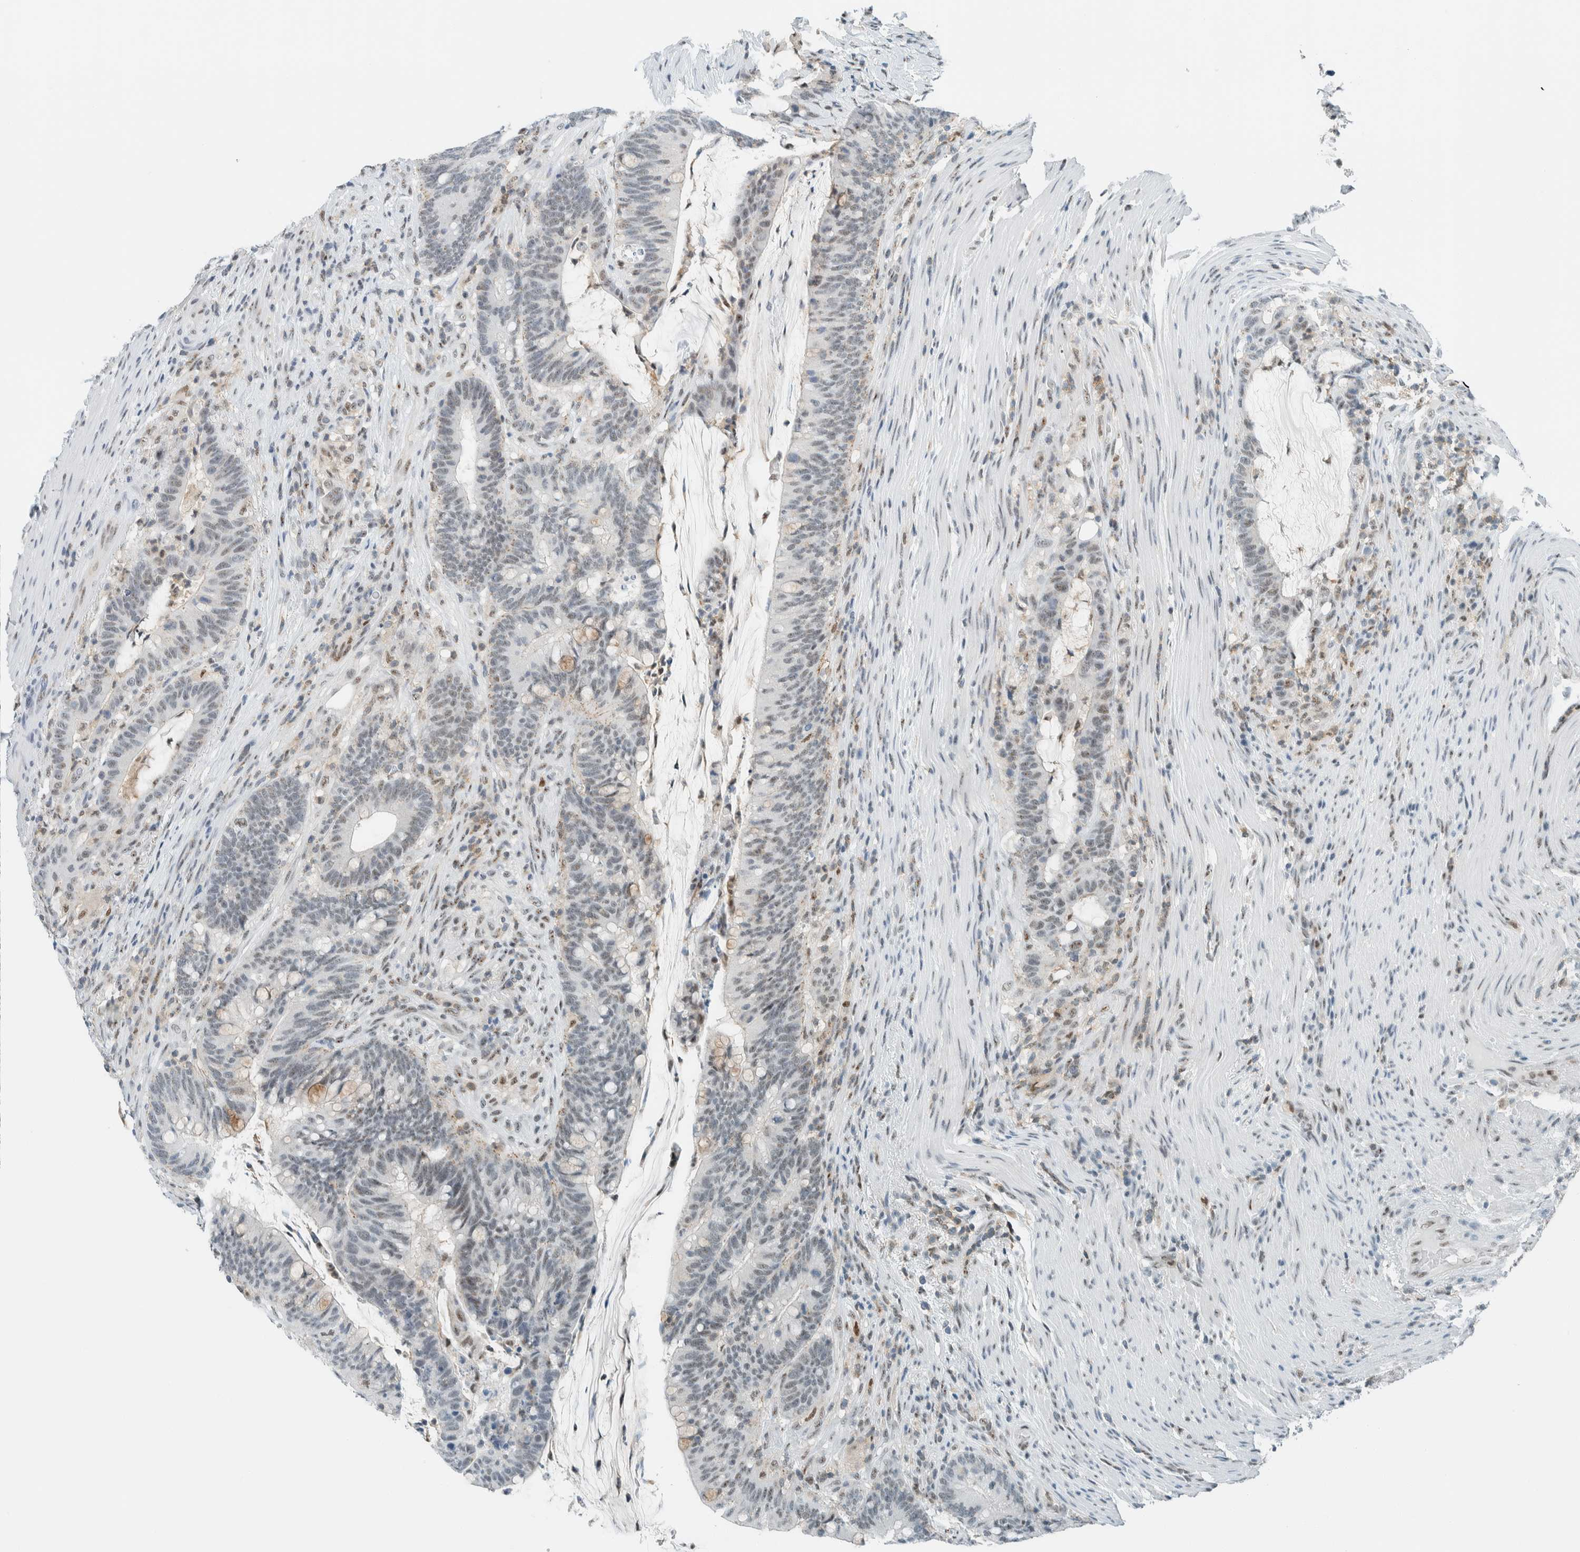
{"staining": {"intensity": "weak", "quantity": "<25%", "location": "nuclear"}, "tissue": "colorectal cancer", "cell_type": "Tumor cells", "image_type": "cancer", "snomed": [{"axis": "morphology", "description": "Adenocarcinoma, NOS"}, {"axis": "topography", "description": "Colon"}], "caption": "Protein analysis of colorectal cancer demonstrates no significant positivity in tumor cells. (DAB immunohistochemistry with hematoxylin counter stain).", "gene": "CYSRT1", "patient": {"sex": "female", "age": 66}}